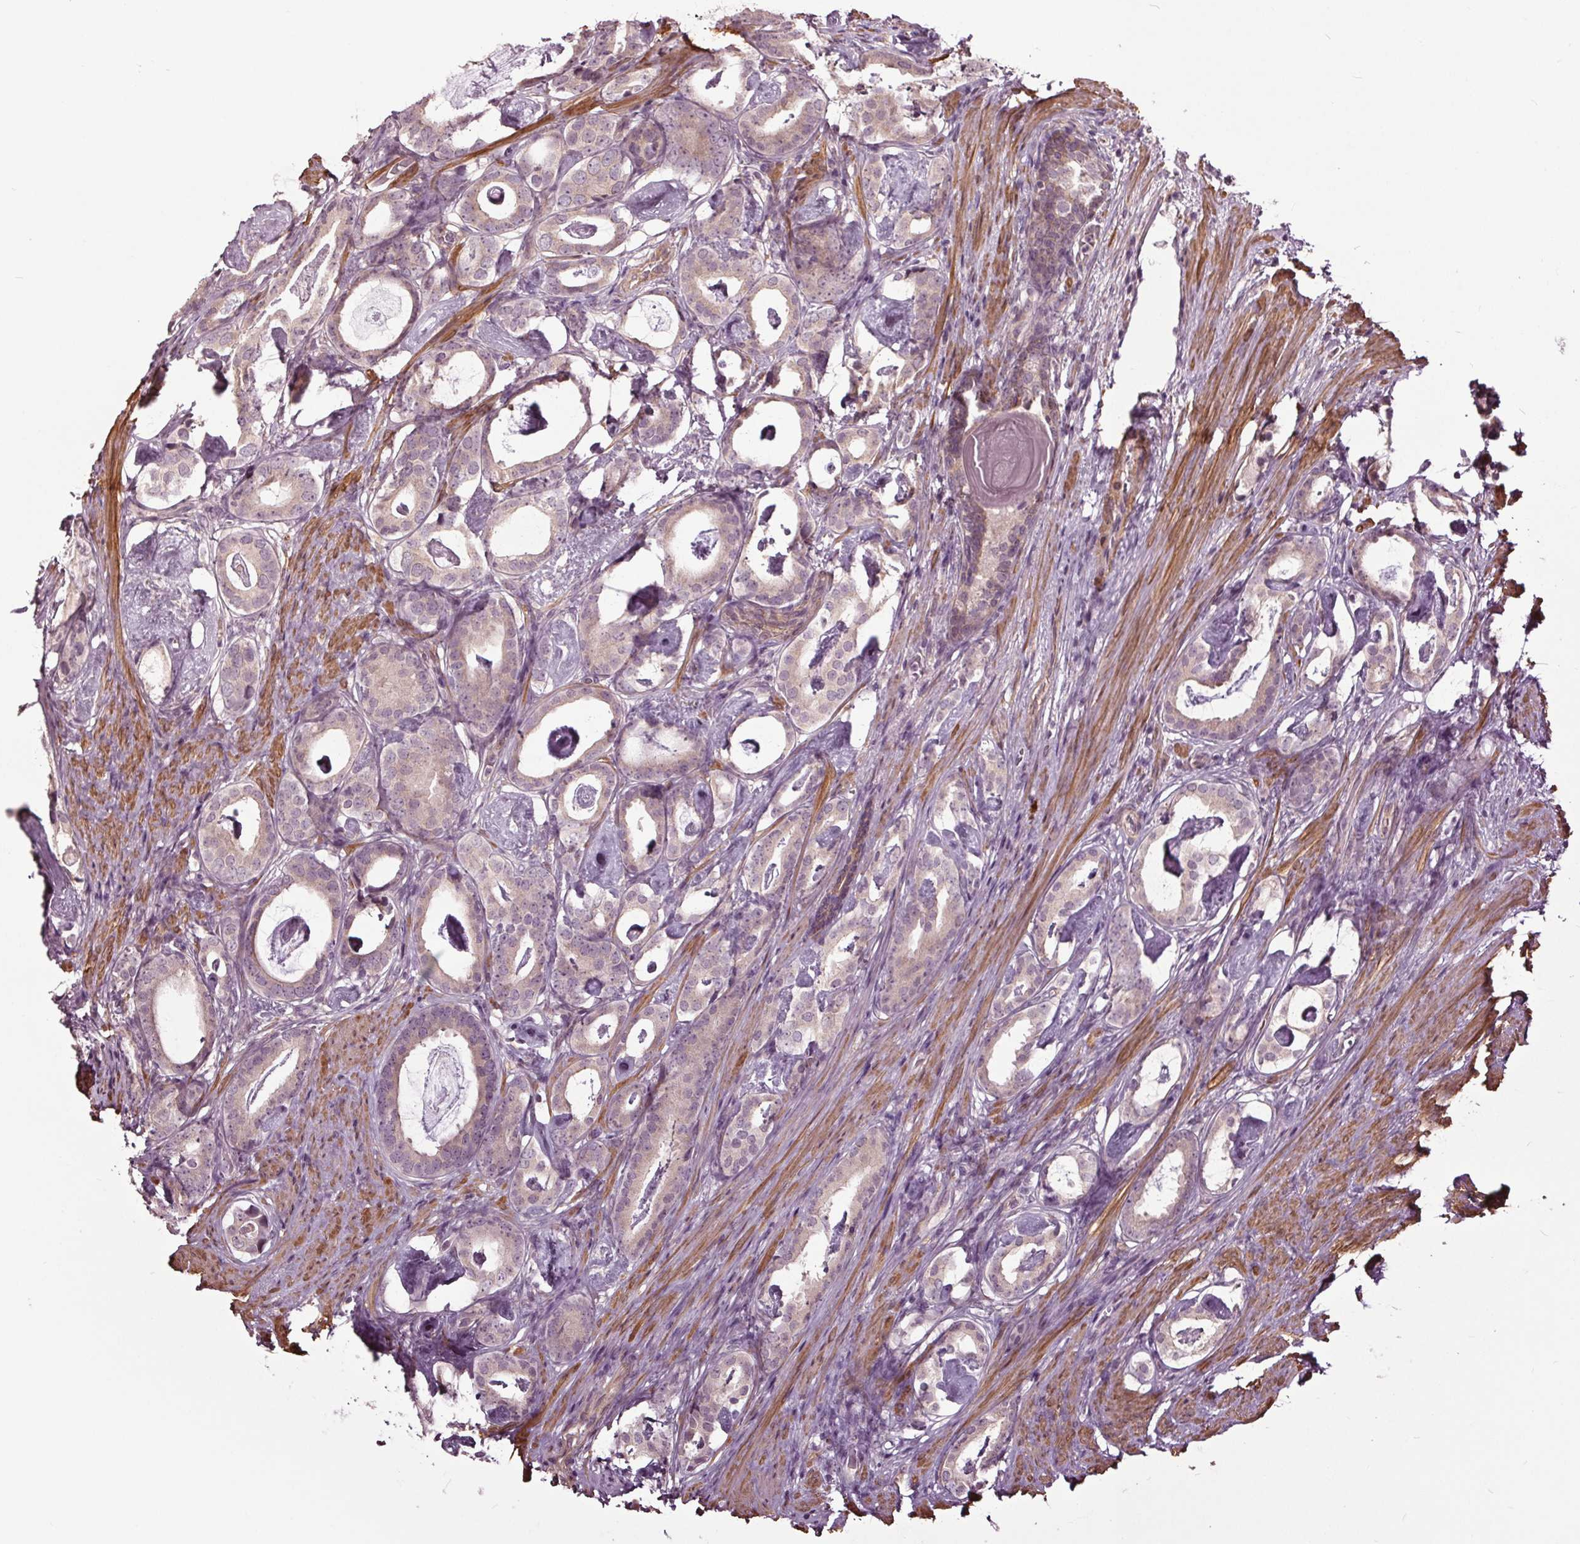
{"staining": {"intensity": "negative", "quantity": "none", "location": "none"}, "tissue": "prostate cancer", "cell_type": "Tumor cells", "image_type": "cancer", "snomed": [{"axis": "morphology", "description": "Adenocarcinoma, Low grade"}, {"axis": "topography", "description": "Prostate and seminal vesicle, NOS"}], "caption": "DAB (3,3'-diaminobenzidine) immunohistochemical staining of low-grade adenocarcinoma (prostate) reveals no significant expression in tumor cells.", "gene": "HAUS5", "patient": {"sex": "male", "age": 71}}